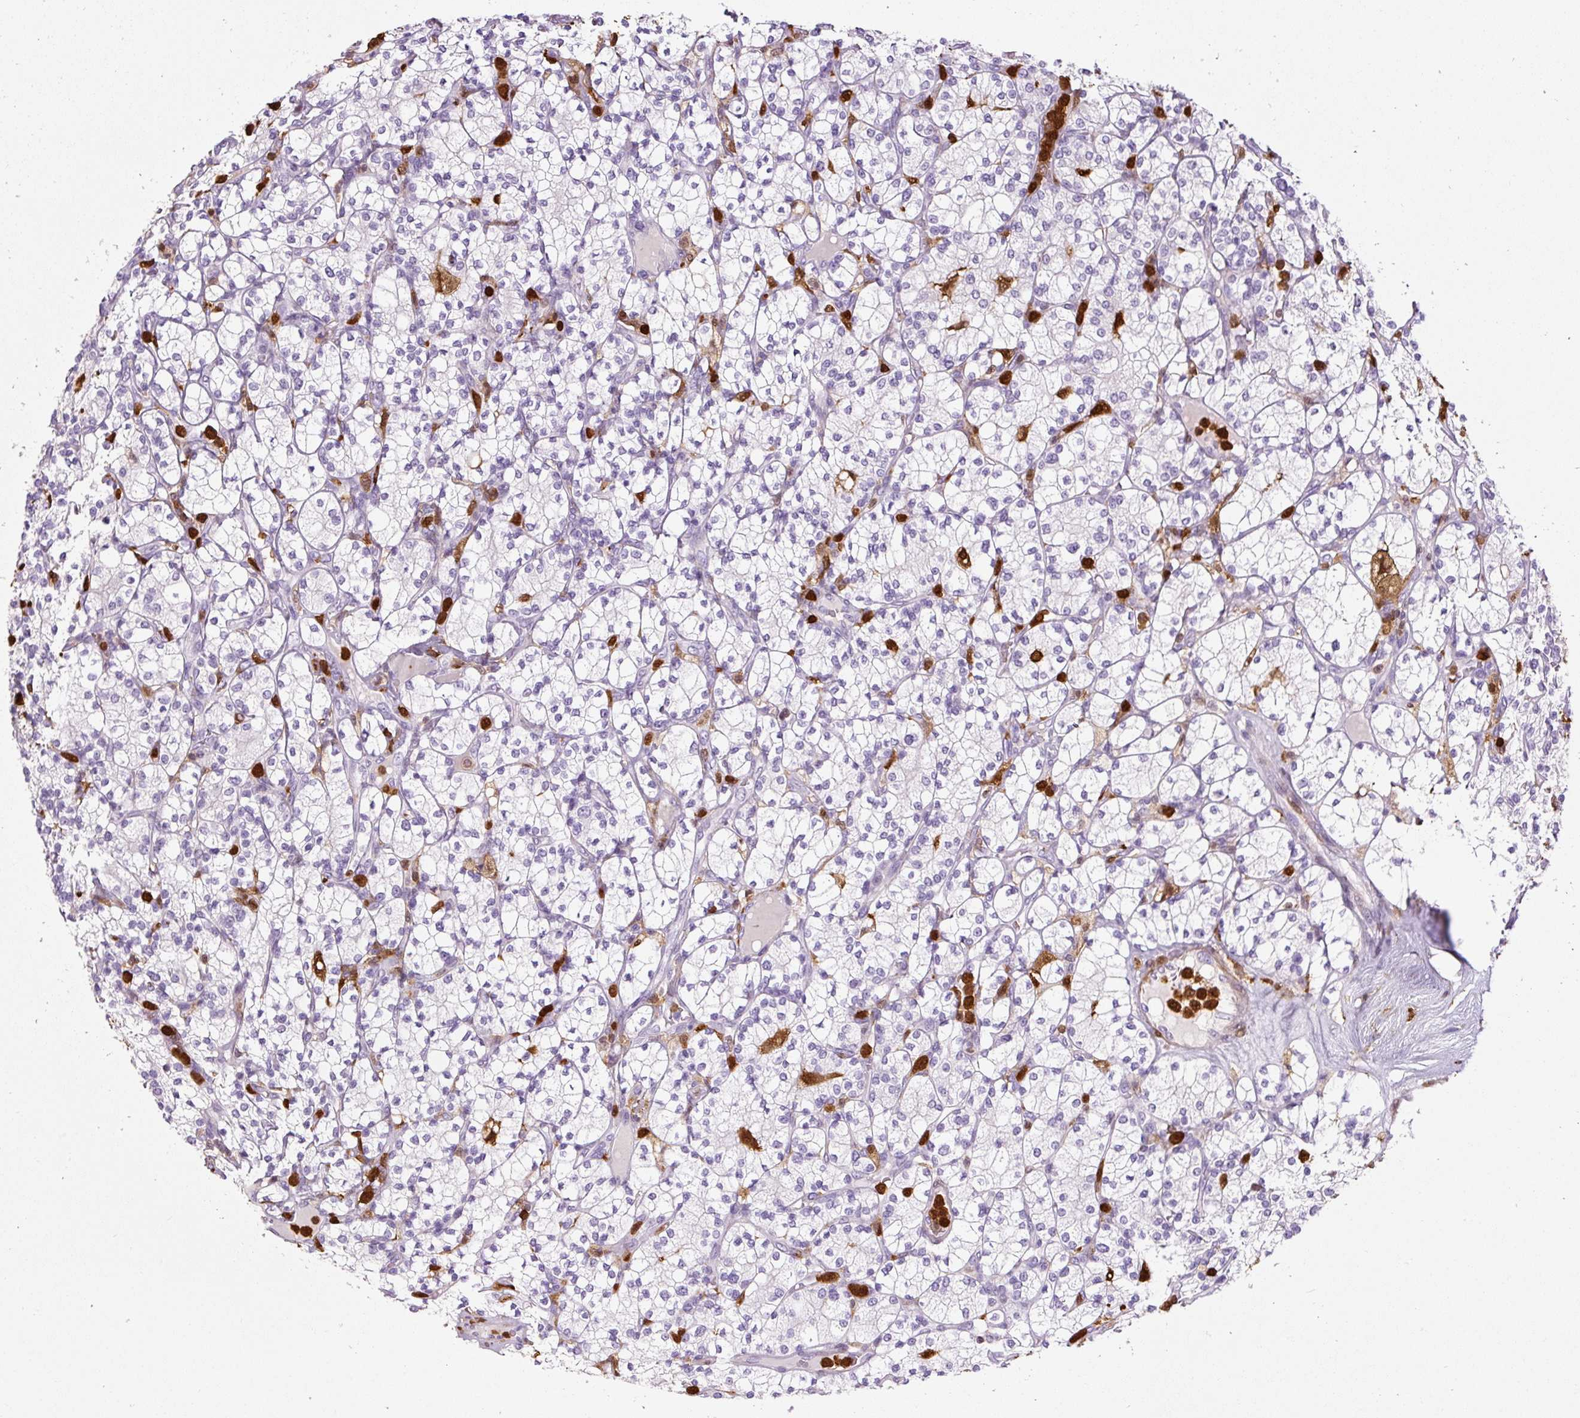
{"staining": {"intensity": "negative", "quantity": "none", "location": "none"}, "tissue": "renal cancer", "cell_type": "Tumor cells", "image_type": "cancer", "snomed": [{"axis": "morphology", "description": "Adenocarcinoma, NOS"}, {"axis": "topography", "description": "Kidney"}], "caption": "This is a histopathology image of immunohistochemistry (IHC) staining of renal adenocarcinoma, which shows no staining in tumor cells.", "gene": "S100A4", "patient": {"sex": "male", "age": 77}}